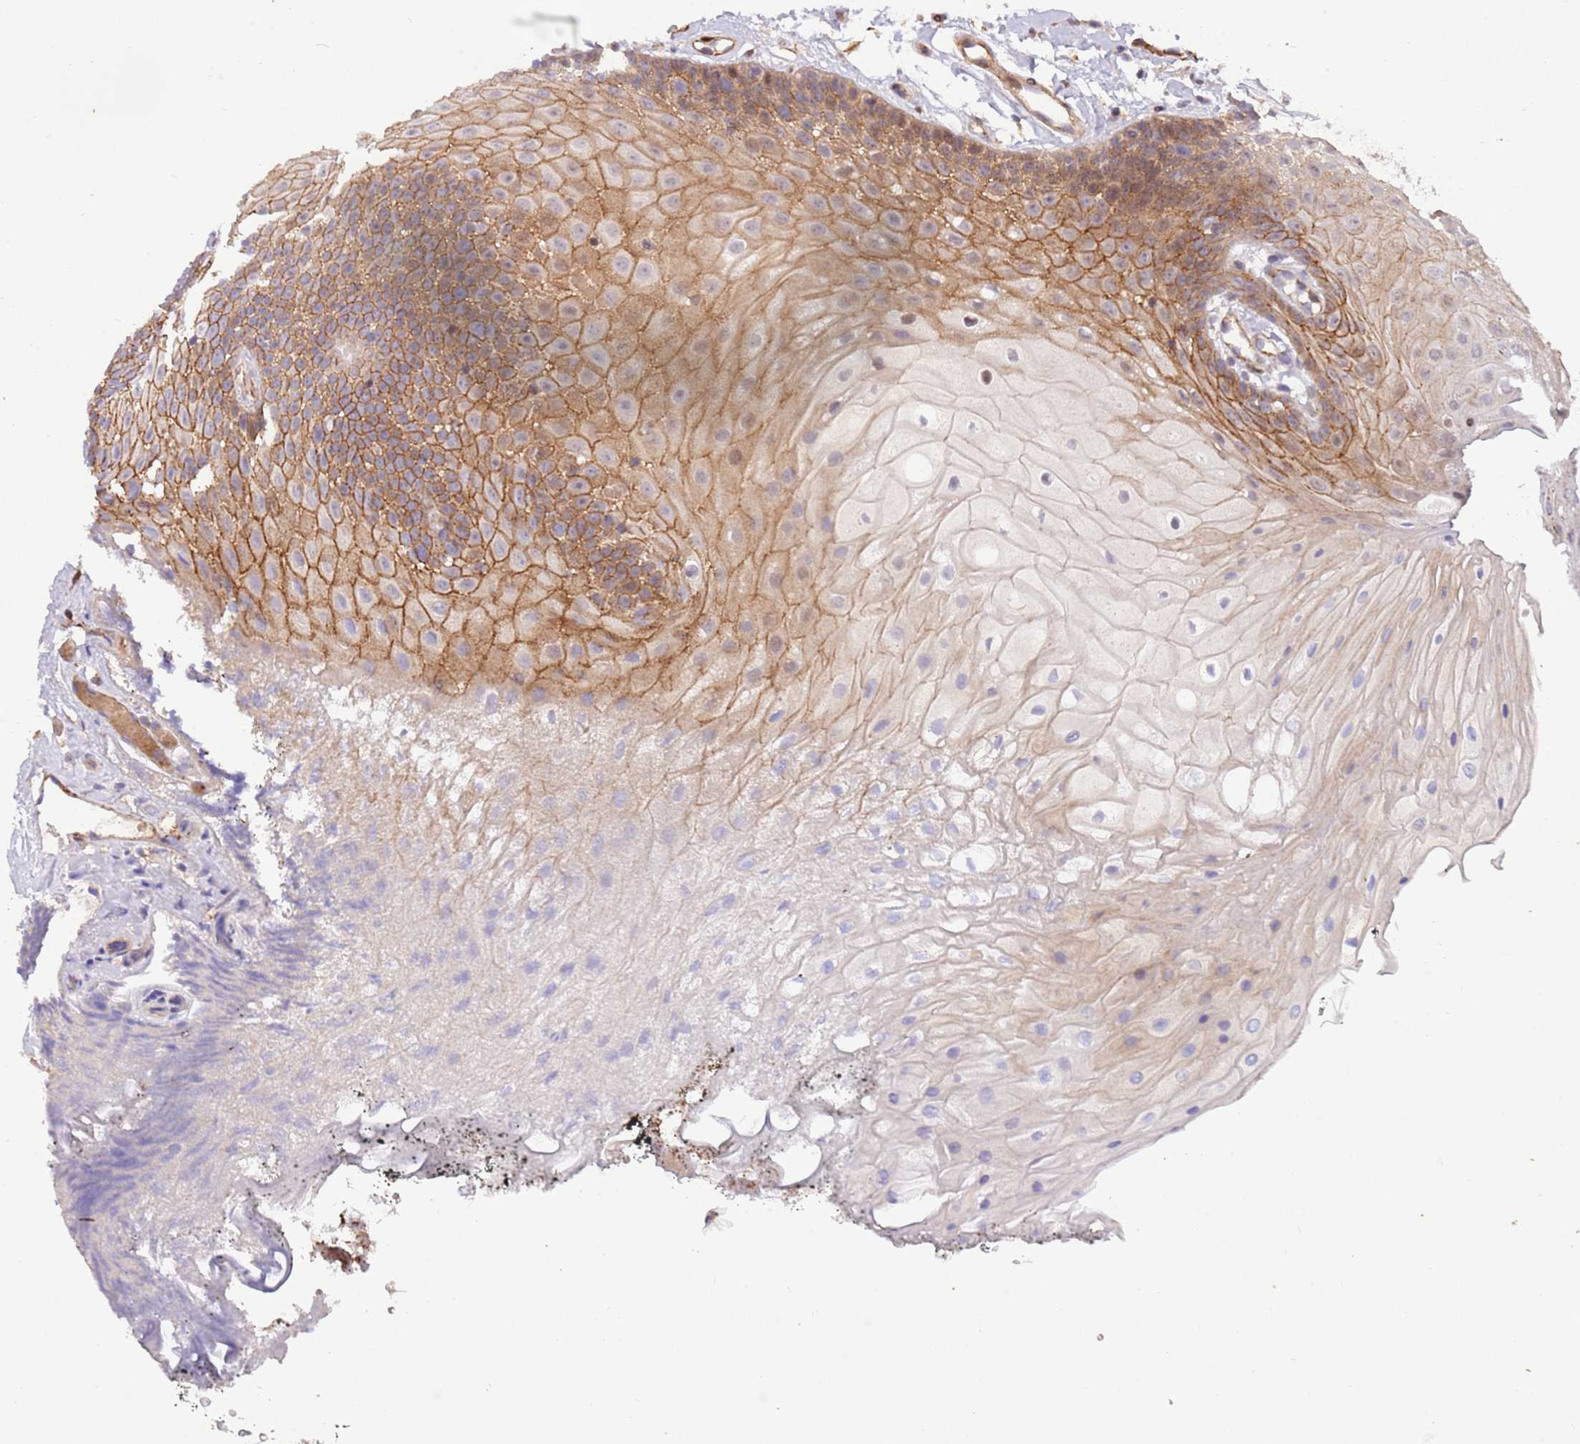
{"staining": {"intensity": "moderate", "quantity": "25%-75%", "location": "cytoplasmic/membranous,nuclear"}, "tissue": "oral mucosa", "cell_type": "Squamous epithelial cells", "image_type": "normal", "snomed": [{"axis": "morphology", "description": "Normal tissue, NOS"}, {"axis": "topography", "description": "Oral tissue"}], "caption": "This is a photomicrograph of IHC staining of benign oral mucosa, which shows moderate positivity in the cytoplasmic/membranous,nuclear of squamous epithelial cells.", "gene": "ITGB6", "patient": {"sex": "female", "age": 80}}